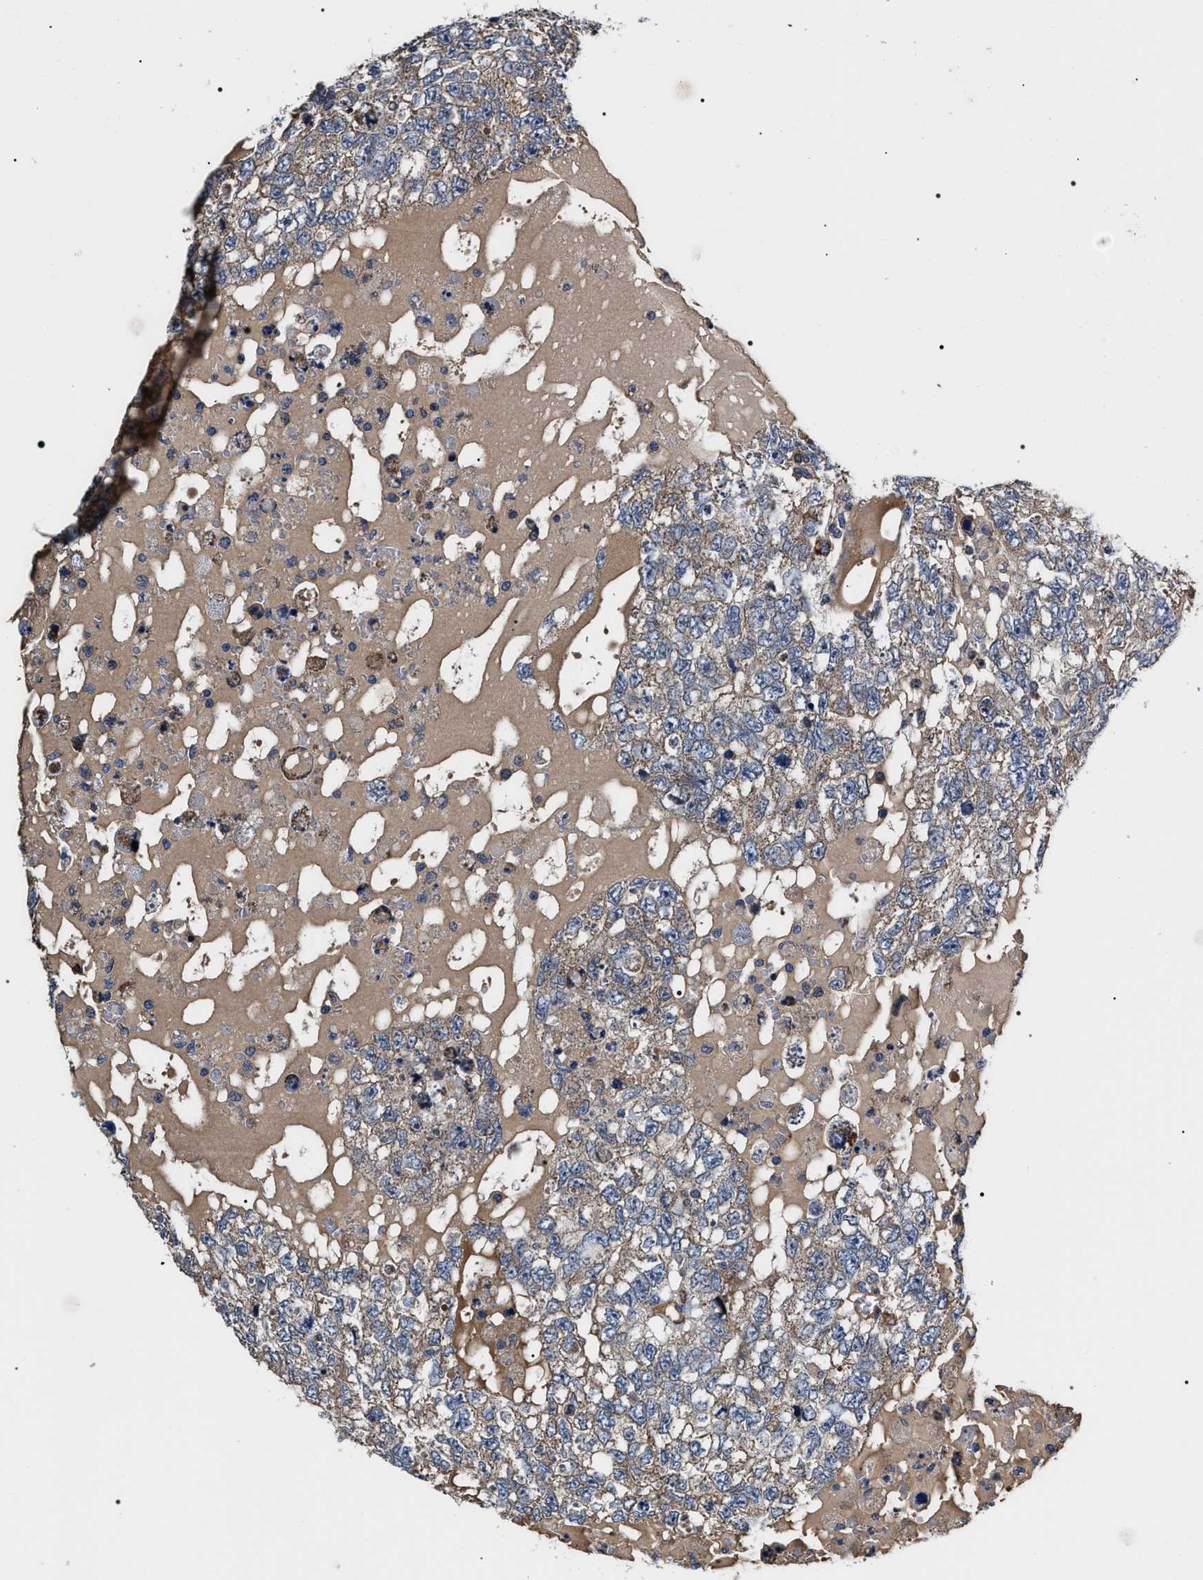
{"staining": {"intensity": "weak", "quantity": ">75%", "location": "cytoplasmic/membranous"}, "tissue": "testis cancer", "cell_type": "Tumor cells", "image_type": "cancer", "snomed": [{"axis": "morphology", "description": "Carcinoma, Embryonal, NOS"}, {"axis": "topography", "description": "Testis"}], "caption": "High-power microscopy captured an IHC photomicrograph of embryonal carcinoma (testis), revealing weak cytoplasmic/membranous positivity in approximately >75% of tumor cells.", "gene": "MACC1", "patient": {"sex": "male", "age": 36}}